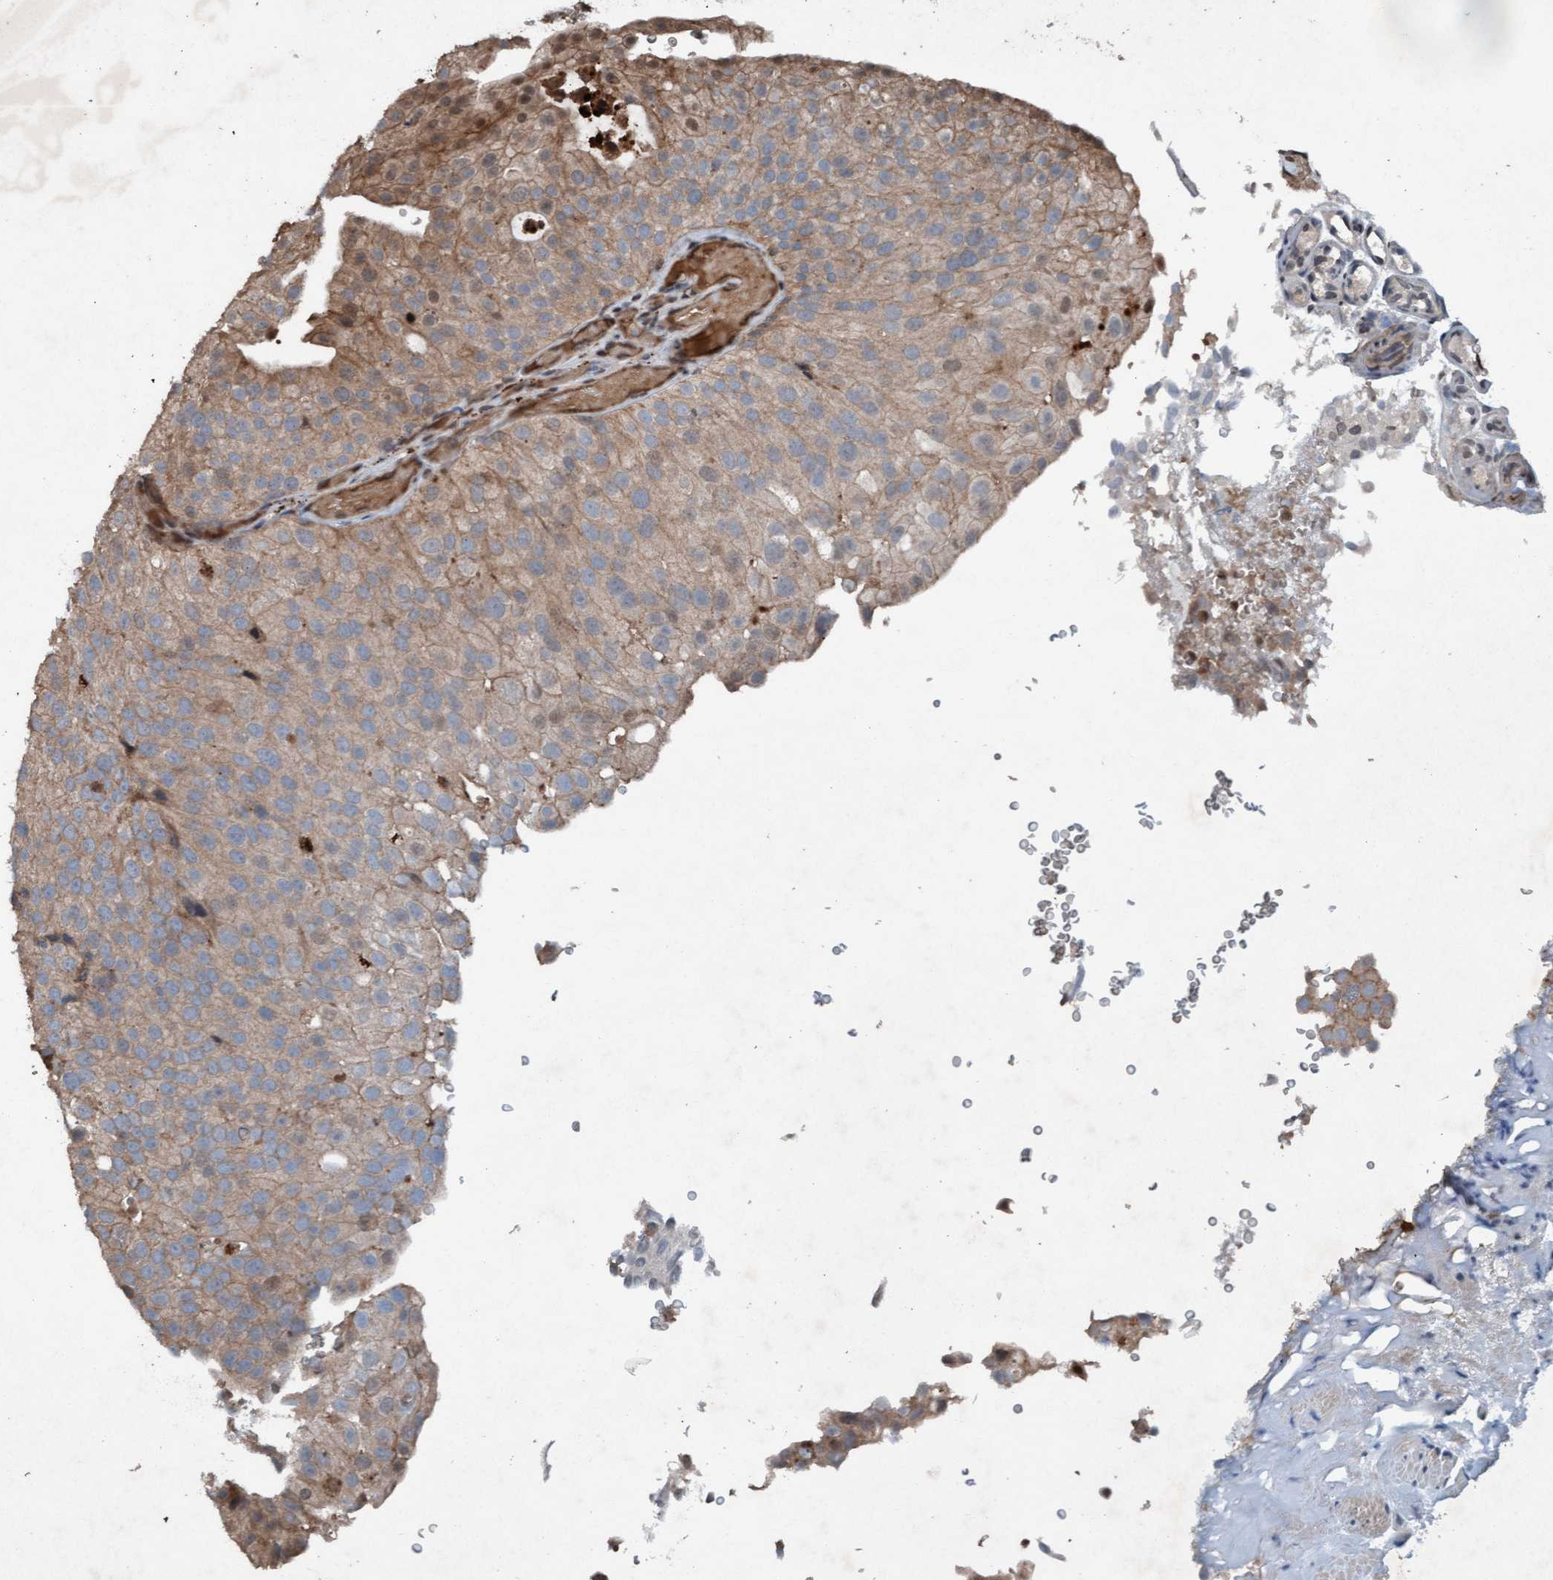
{"staining": {"intensity": "moderate", "quantity": ">75%", "location": "cytoplasmic/membranous,nuclear"}, "tissue": "urothelial cancer", "cell_type": "Tumor cells", "image_type": "cancer", "snomed": [{"axis": "morphology", "description": "Urothelial carcinoma, Low grade"}, {"axis": "topography", "description": "Urinary bladder"}], "caption": "A brown stain shows moderate cytoplasmic/membranous and nuclear expression of a protein in urothelial carcinoma (low-grade) tumor cells. Nuclei are stained in blue.", "gene": "PLXNB2", "patient": {"sex": "male", "age": 78}}